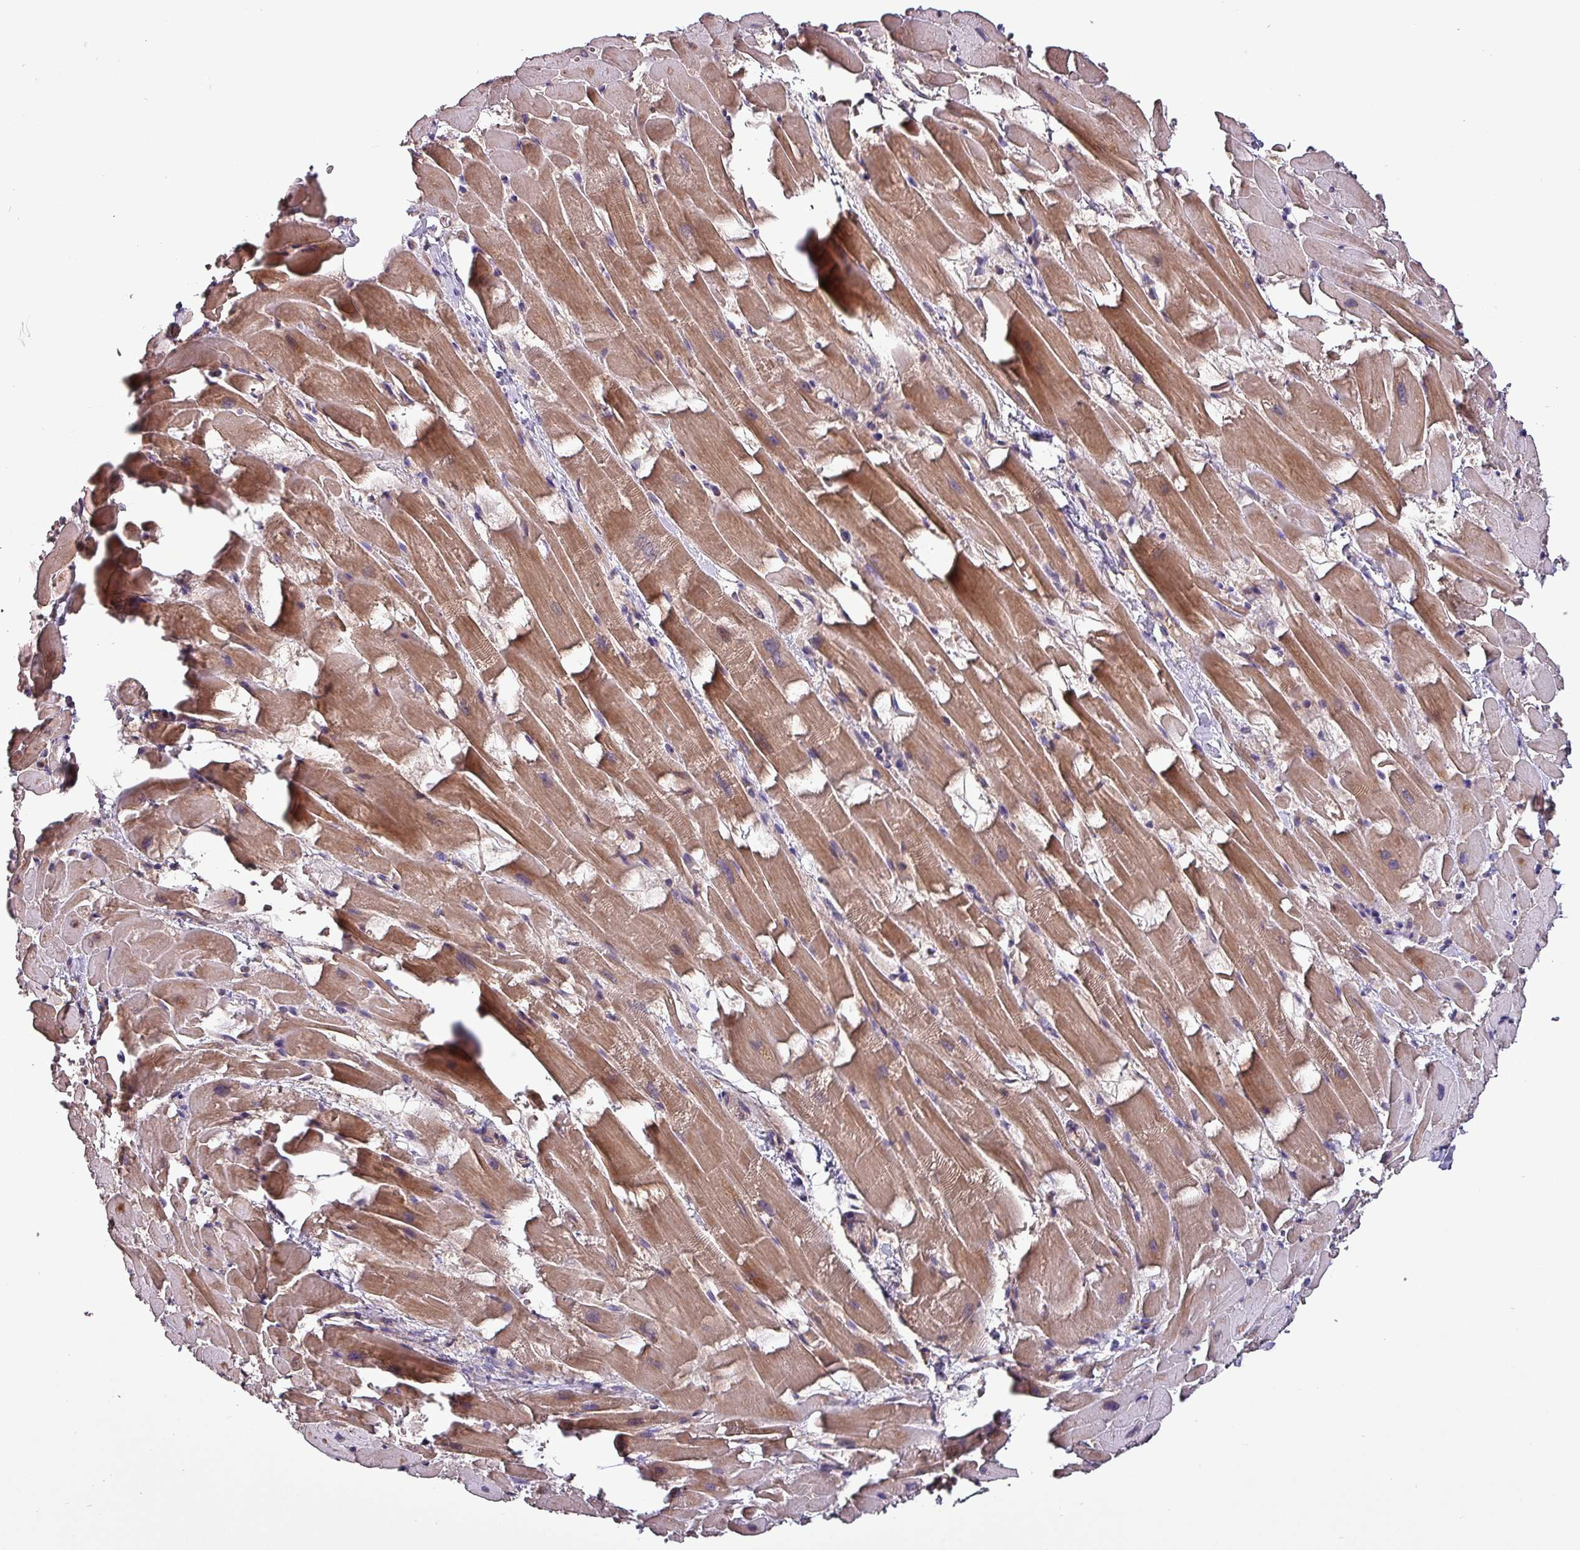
{"staining": {"intensity": "moderate", "quantity": ">75%", "location": "cytoplasmic/membranous"}, "tissue": "heart muscle", "cell_type": "Cardiomyocytes", "image_type": "normal", "snomed": [{"axis": "morphology", "description": "Normal tissue, NOS"}, {"axis": "topography", "description": "Heart"}], "caption": "An immunohistochemistry micrograph of benign tissue is shown. Protein staining in brown labels moderate cytoplasmic/membranous positivity in heart muscle within cardiomyocytes.", "gene": "PAFAH1B2", "patient": {"sex": "male", "age": 37}}